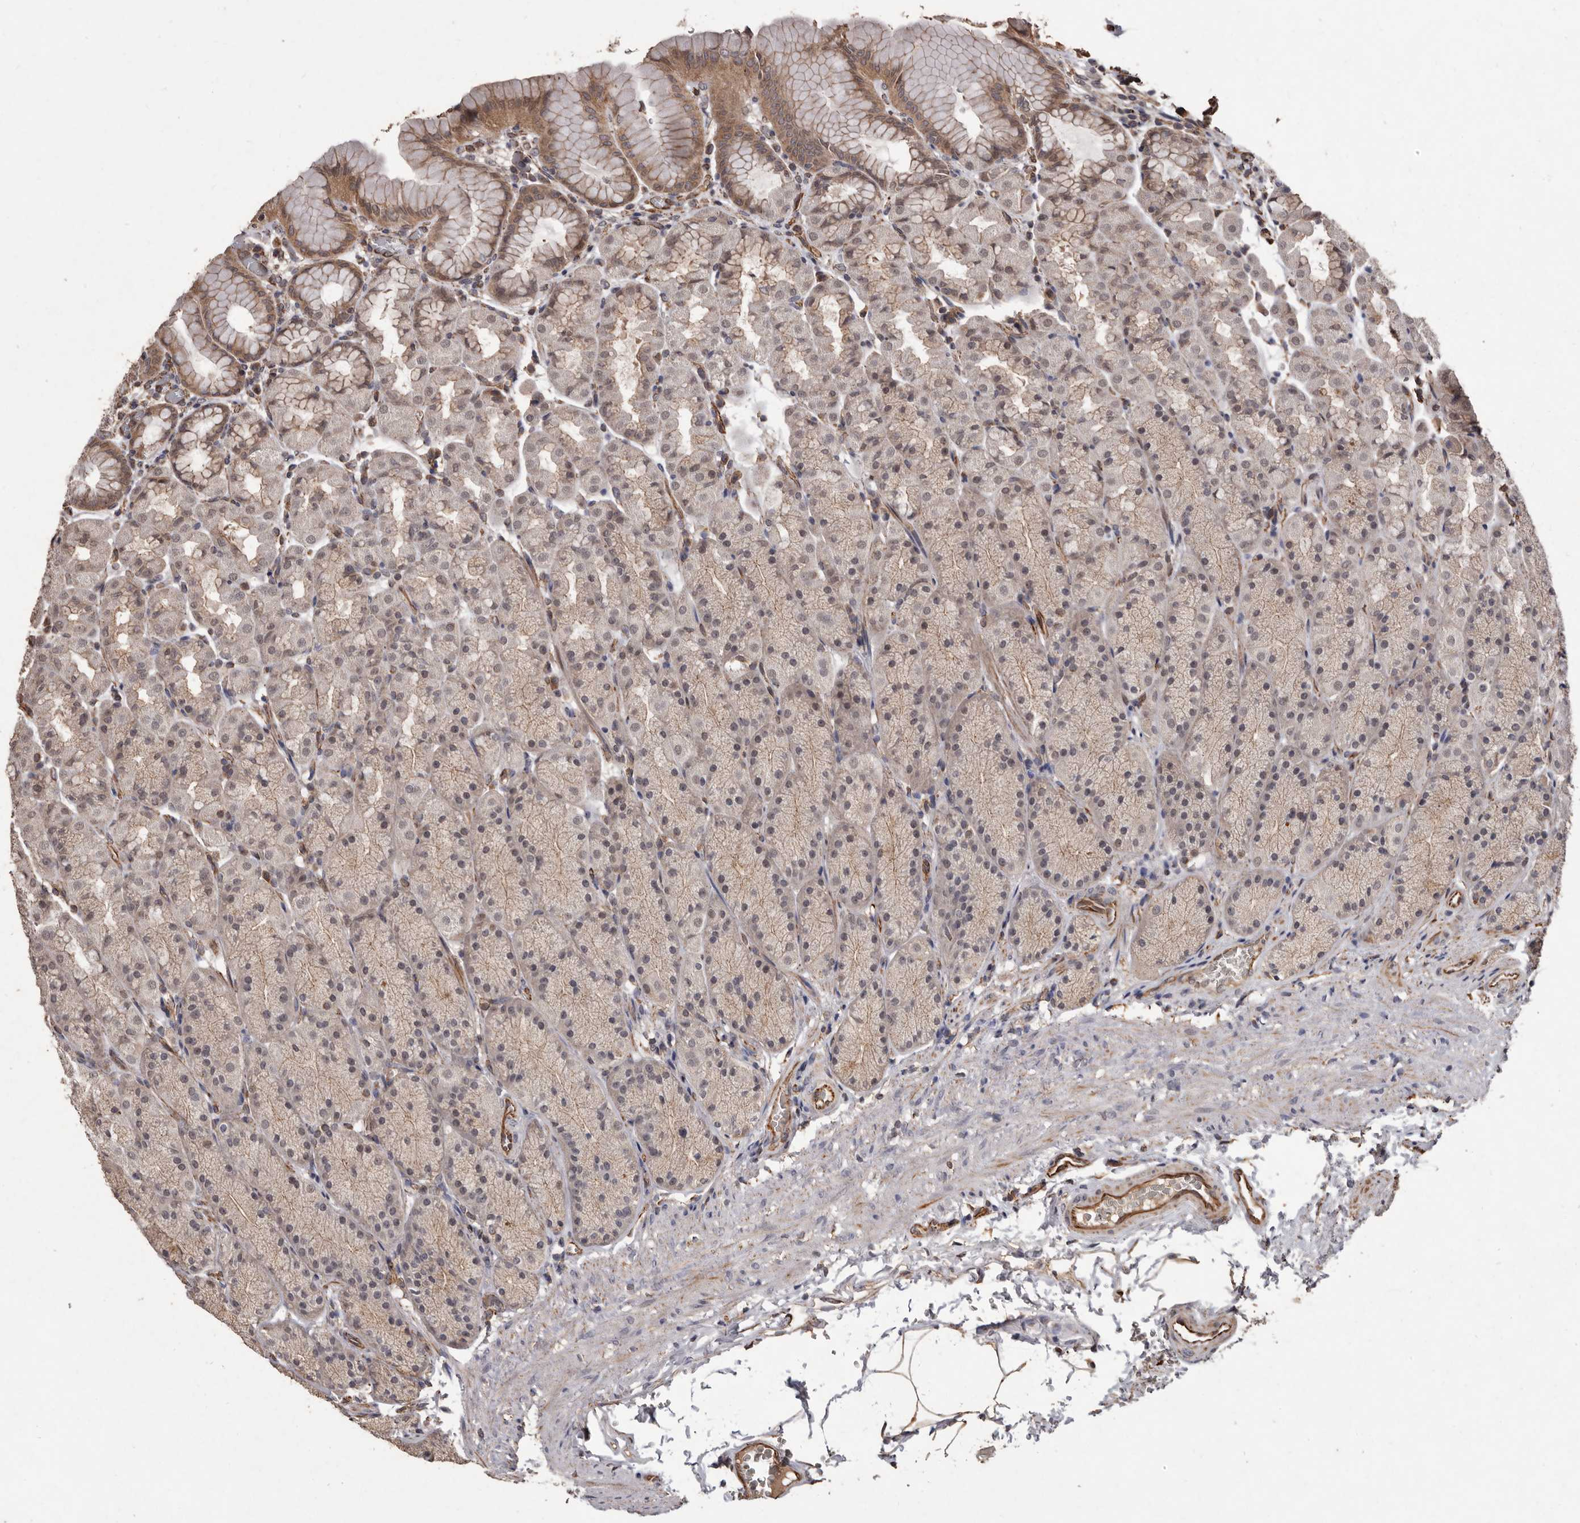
{"staining": {"intensity": "moderate", "quantity": "<25%", "location": "cytoplasmic/membranous,nuclear"}, "tissue": "stomach", "cell_type": "Glandular cells", "image_type": "normal", "snomed": [{"axis": "morphology", "description": "Normal tissue, NOS"}, {"axis": "topography", "description": "Stomach"}], "caption": "IHC staining of normal stomach, which exhibits low levels of moderate cytoplasmic/membranous,nuclear expression in approximately <25% of glandular cells indicating moderate cytoplasmic/membranous,nuclear protein staining. The staining was performed using DAB (brown) for protein detection and nuclei were counterstained in hematoxylin (blue).", "gene": "BRAT1", "patient": {"sex": "male", "age": 42}}